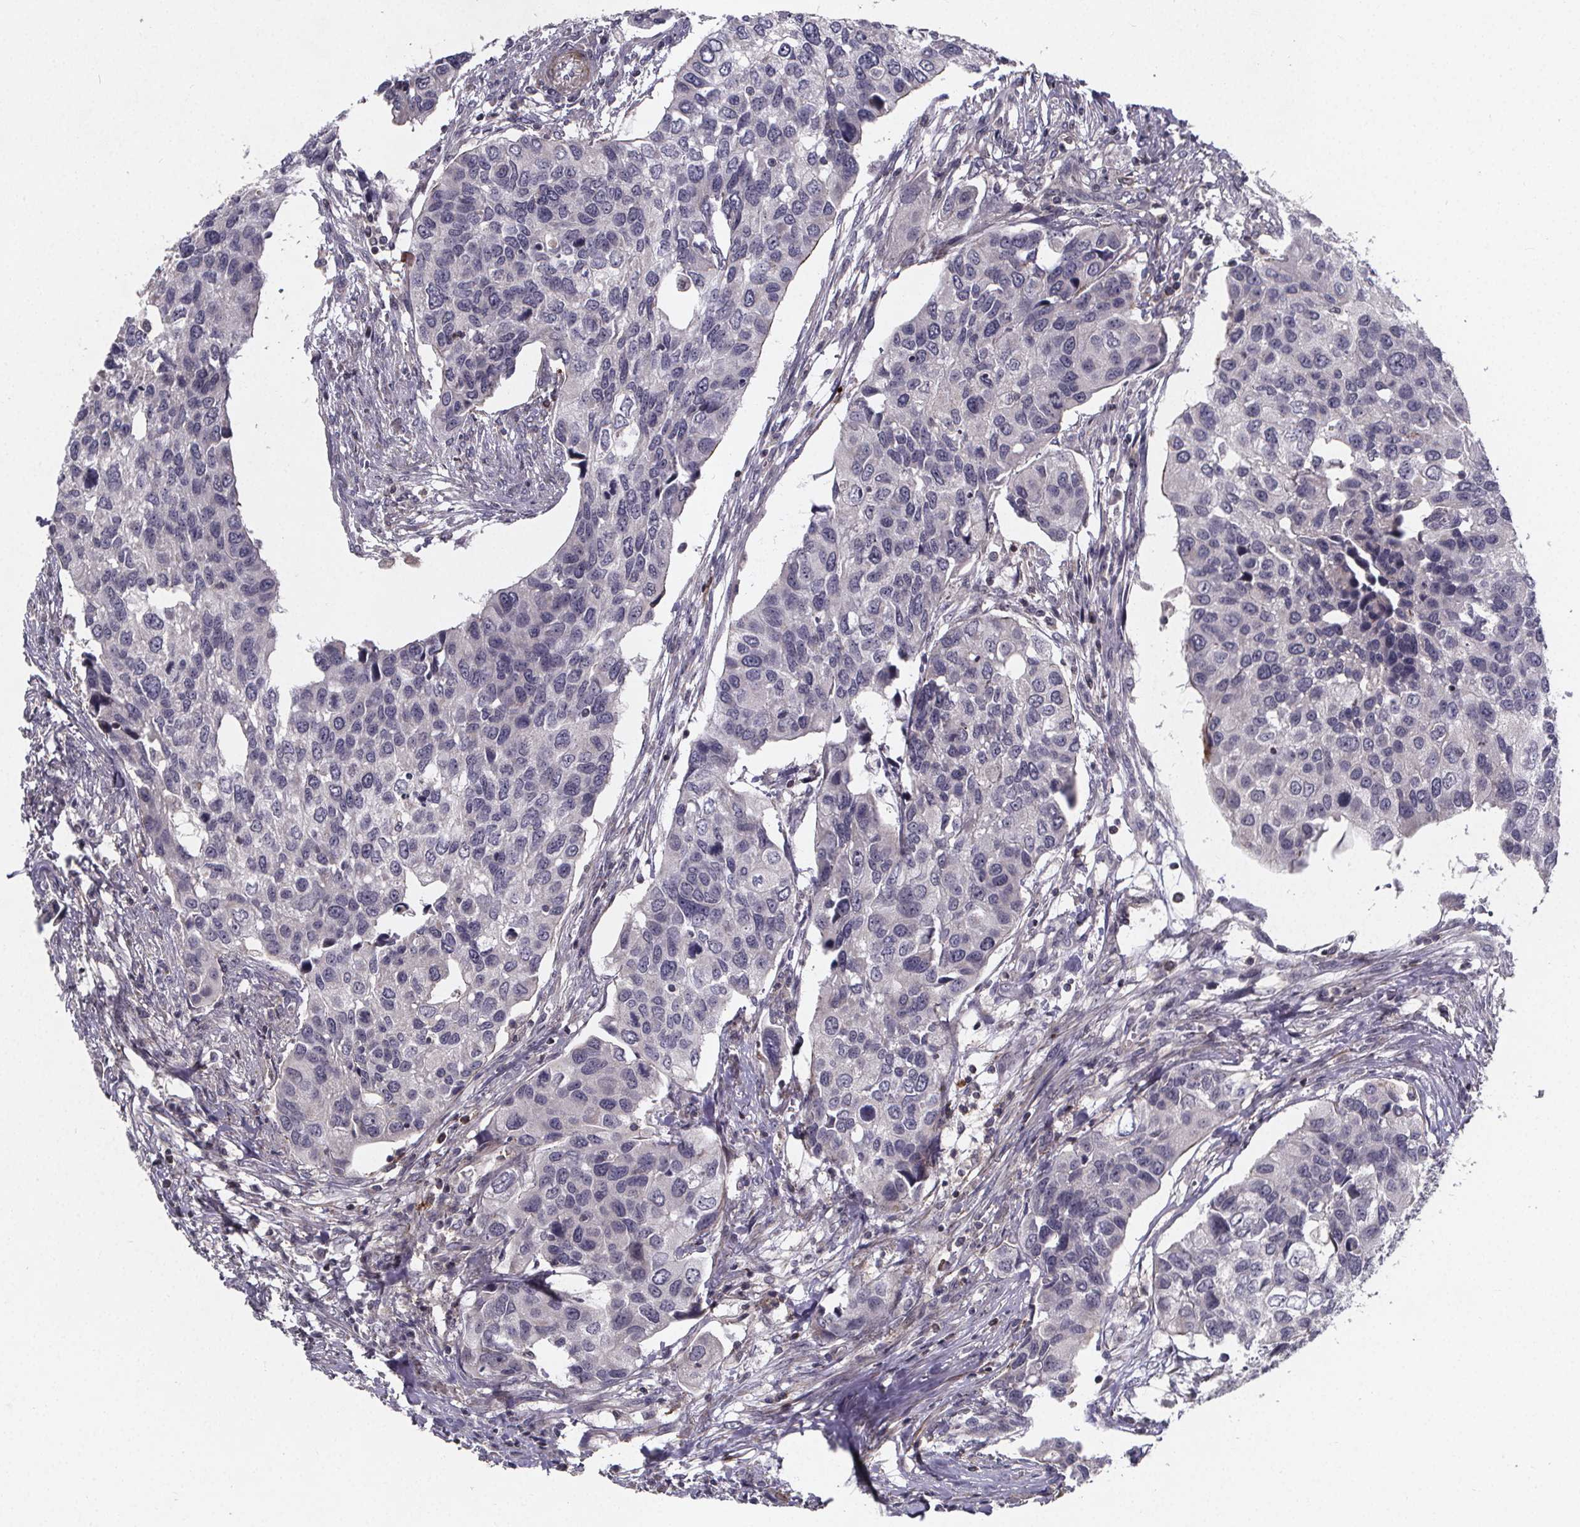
{"staining": {"intensity": "negative", "quantity": "none", "location": "none"}, "tissue": "urothelial cancer", "cell_type": "Tumor cells", "image_type": "cancer", "snomed": [{"axis": "morphology", "description": "Urothelial carcinoma, High grade"}, {"axis": "topography", "description": "Urinary bladder"}], "caption": "Immunohistochemical staining of urothelial carcinoma (high-grade) exhibits no significant staining in tumor cells.", "gene": "FBXW2", "patient": {"sex": "male", "age": 60}}